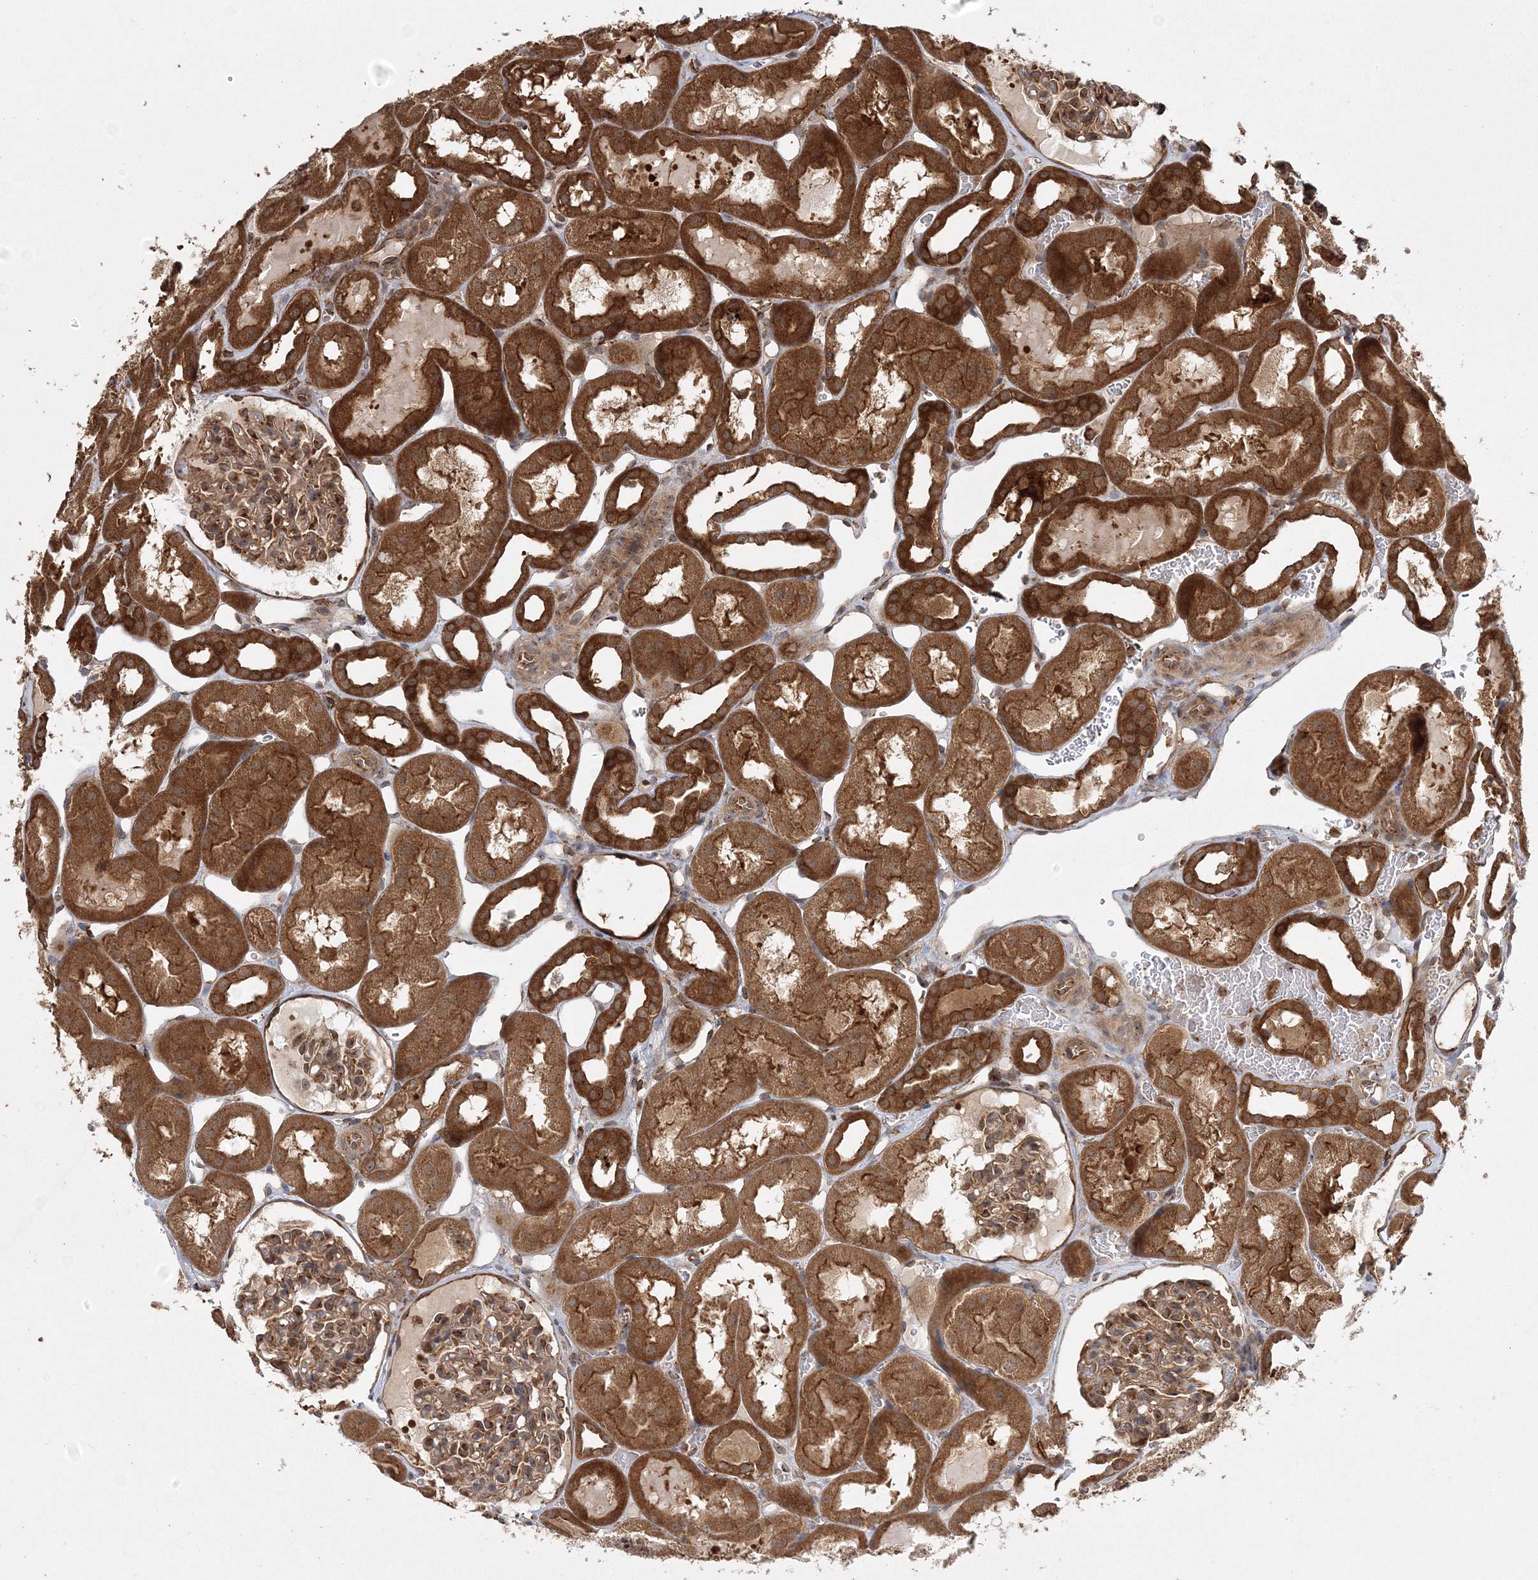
{"staining": {"intensity": "moderate", "quantity": ">75%", "location": "cytoplasmic/membranous"}, "tissue": "kidney", "cell_type": "Cells in glomeruli", "image_type": "normal", "snomed": [{"axis": "morphology", "description": "Normal tissue, NOS"}, {"axis": "topography", "description": "Kidney"}, {"axis": "topography", "description": "Urinary bladder"}], "caption": "Normal kidney reveals moderate cytoplasmic/membranous staining in about >75% of cells in glomeruli, visualized by immunohistochemistry.", "gene": "WDR37", "patient": {"sex": "male", "age": 16}}